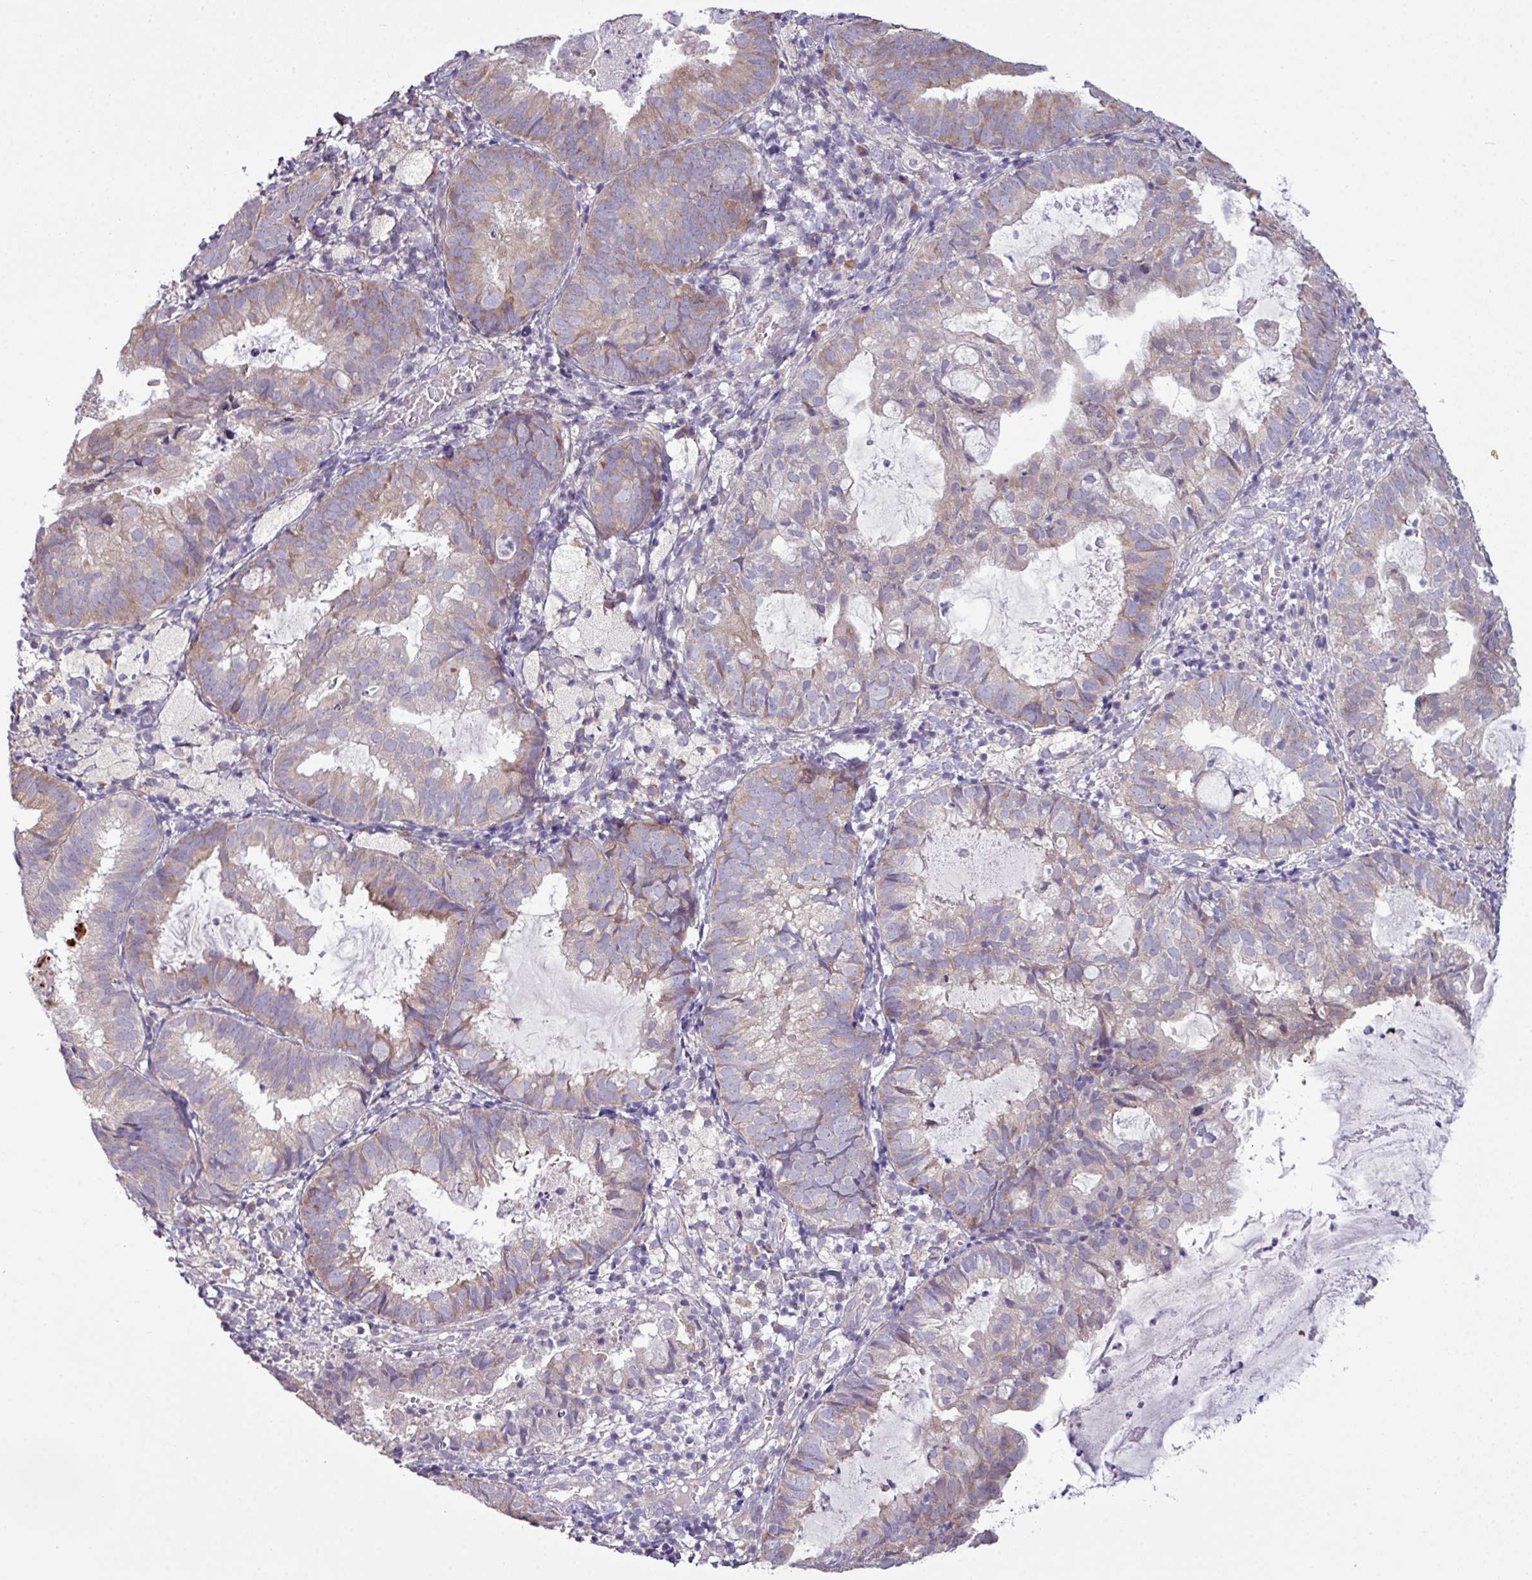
{"staining": {"intensity": "moderate", "quantity": "25%-75%", "location": "cytoplasmic/membranous"}, "tissue": "endometrial cancer", "cell_type": "Tumor cells", "image_type": "cancer", "snomed": [{"axis": "morphology", "description": "Adenocarcinoma, NOS"}, {"axis": "topography", "description": "Endometrium"}], "caption": "Moderate cytoplasmic/membranous expression for a protein is identified in approximately 25%-75% of tumor cells of endometrial cancer (adenocarcinoma) using IHC.", "gene": "AGAP5", "patient": {"sex": "female", "age": 80}}